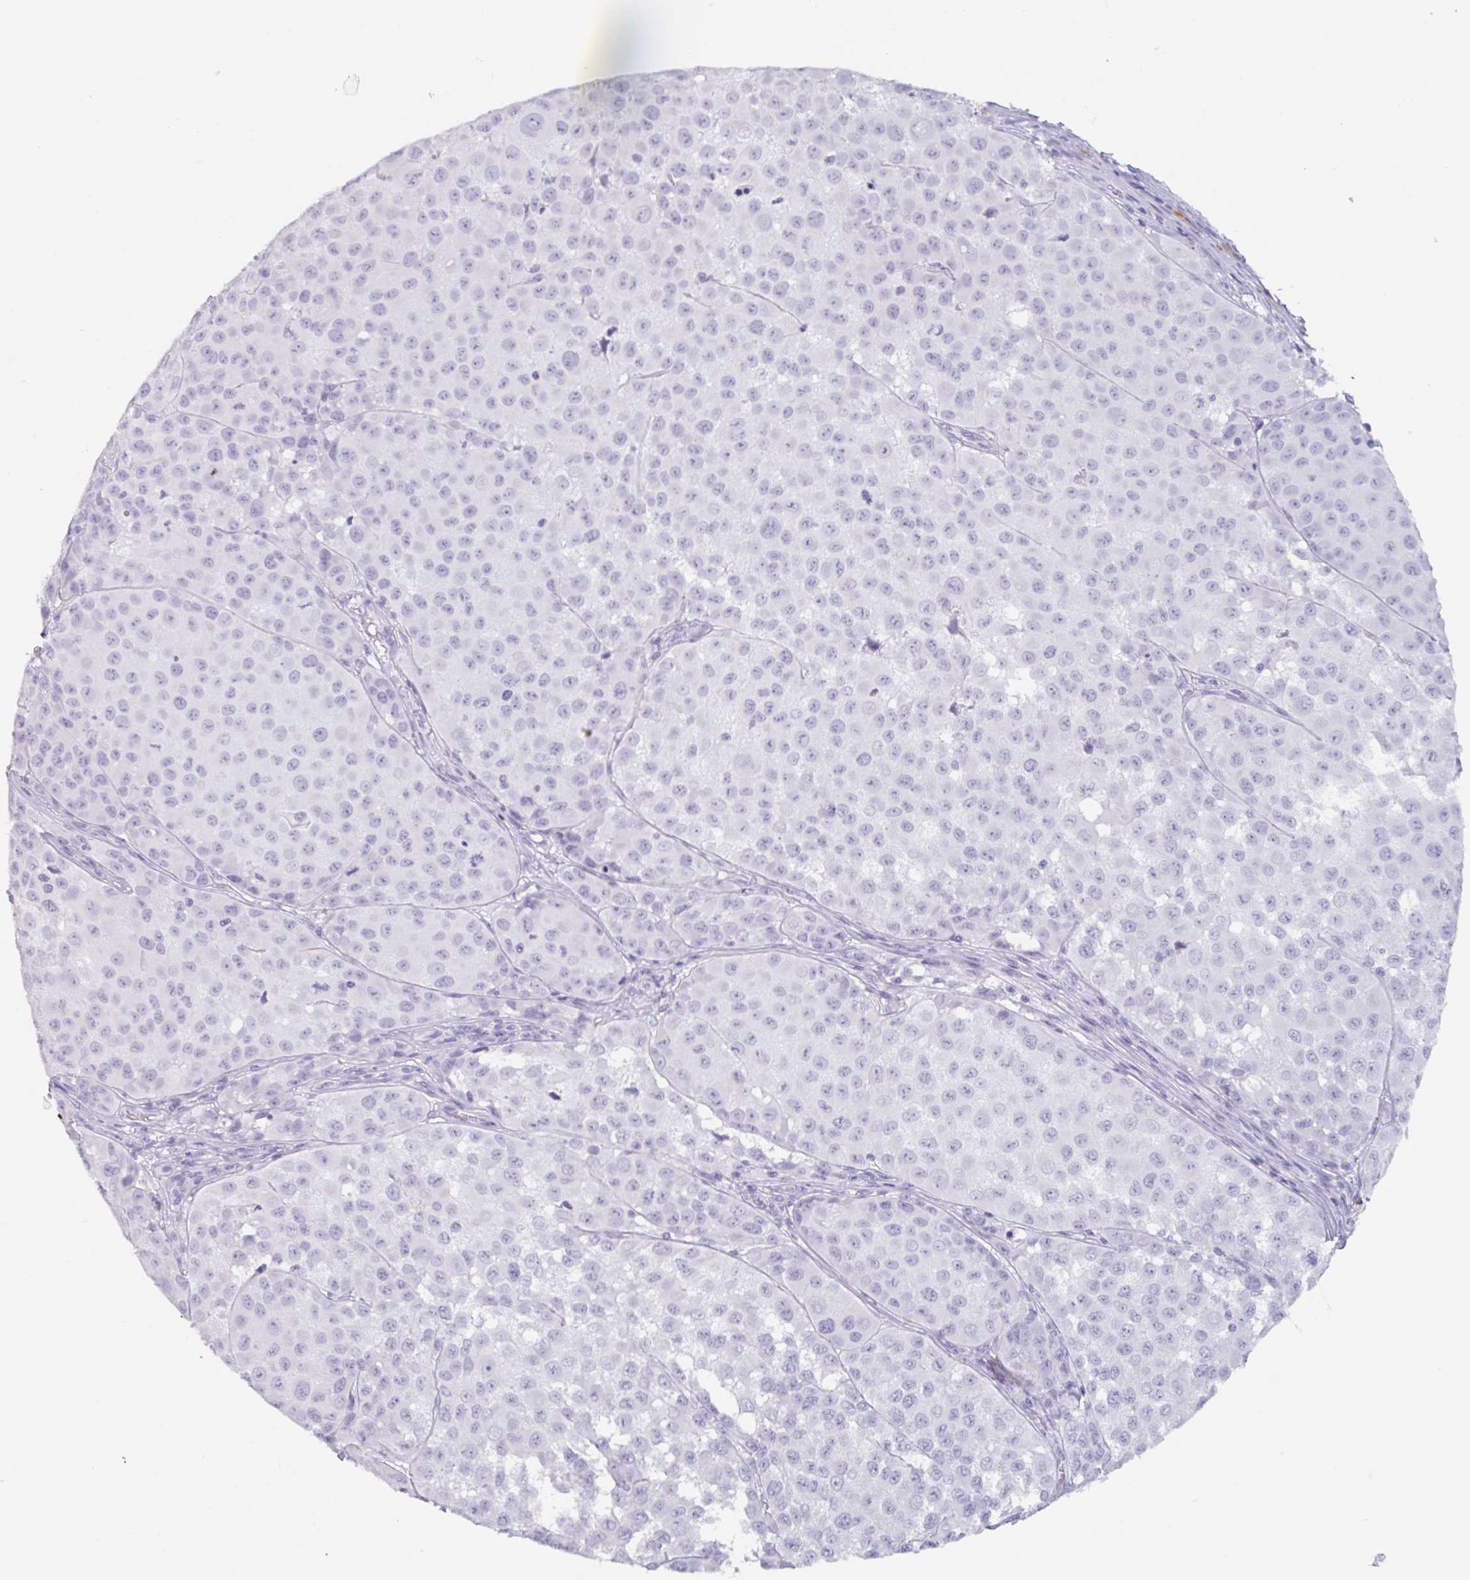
{"staining": {"intensity": "negative", "quantity": "none", "location": "none"}, "tissue": "melanoma", "cell_type": "Tumor cells", "image_type": "cancer", "snomed": [{"axis": "morphology", "description": "Malignant melanoma, NOS"}, {"axis": "topography", "description": "Skin"}], "caption": "DAB (3,3'-diaminobenzidine) immunohistochemical staining of malignant melanoma demonstrates no significant expression in tumor cells.", "gene": "EMC4", "patient": {"sex": "male", "age": 64}}